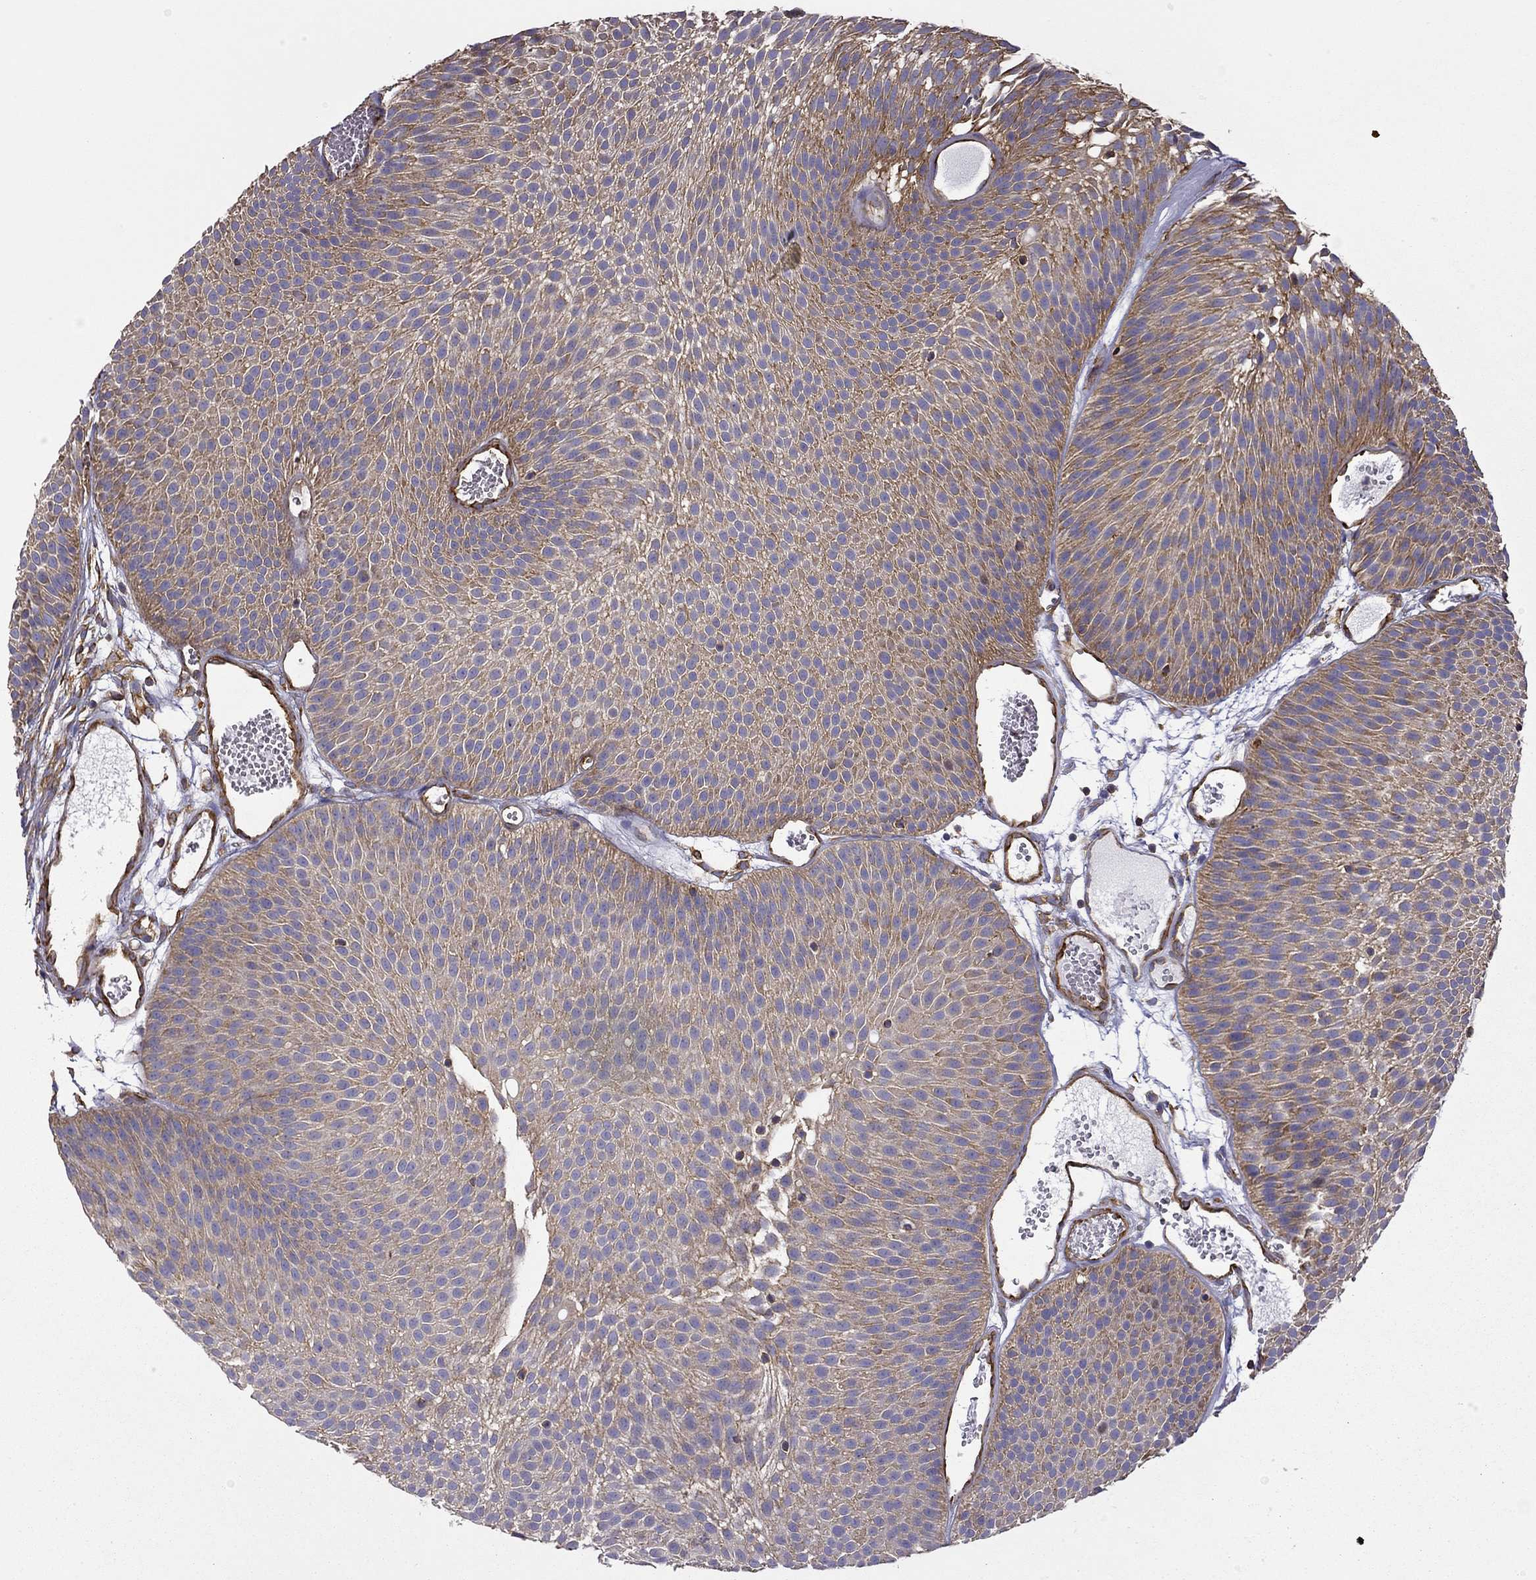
{"staining": {"intensity": "moderate", "quantity": ">75%", "location": "cytoplasmic/membranous"}, "tissue": "urothelial cancer", "cell_type": "Tumor cells", "image_type": "cancer", "snomed": [{"axis": "morphology", "description": "Urothelial carcinoma, Low grade"}, {"axis": "topography", "description": "Urinary bladder"}], "caption": "This is a photomicrograph of immunohistochemistry staining of low-grade urothelial carcinoma, which shows moderate expression in the cytoplasmic/membranous of tumor cells.", "gene": "MAP4", "patient": {"sex": "male", "age": 52}}